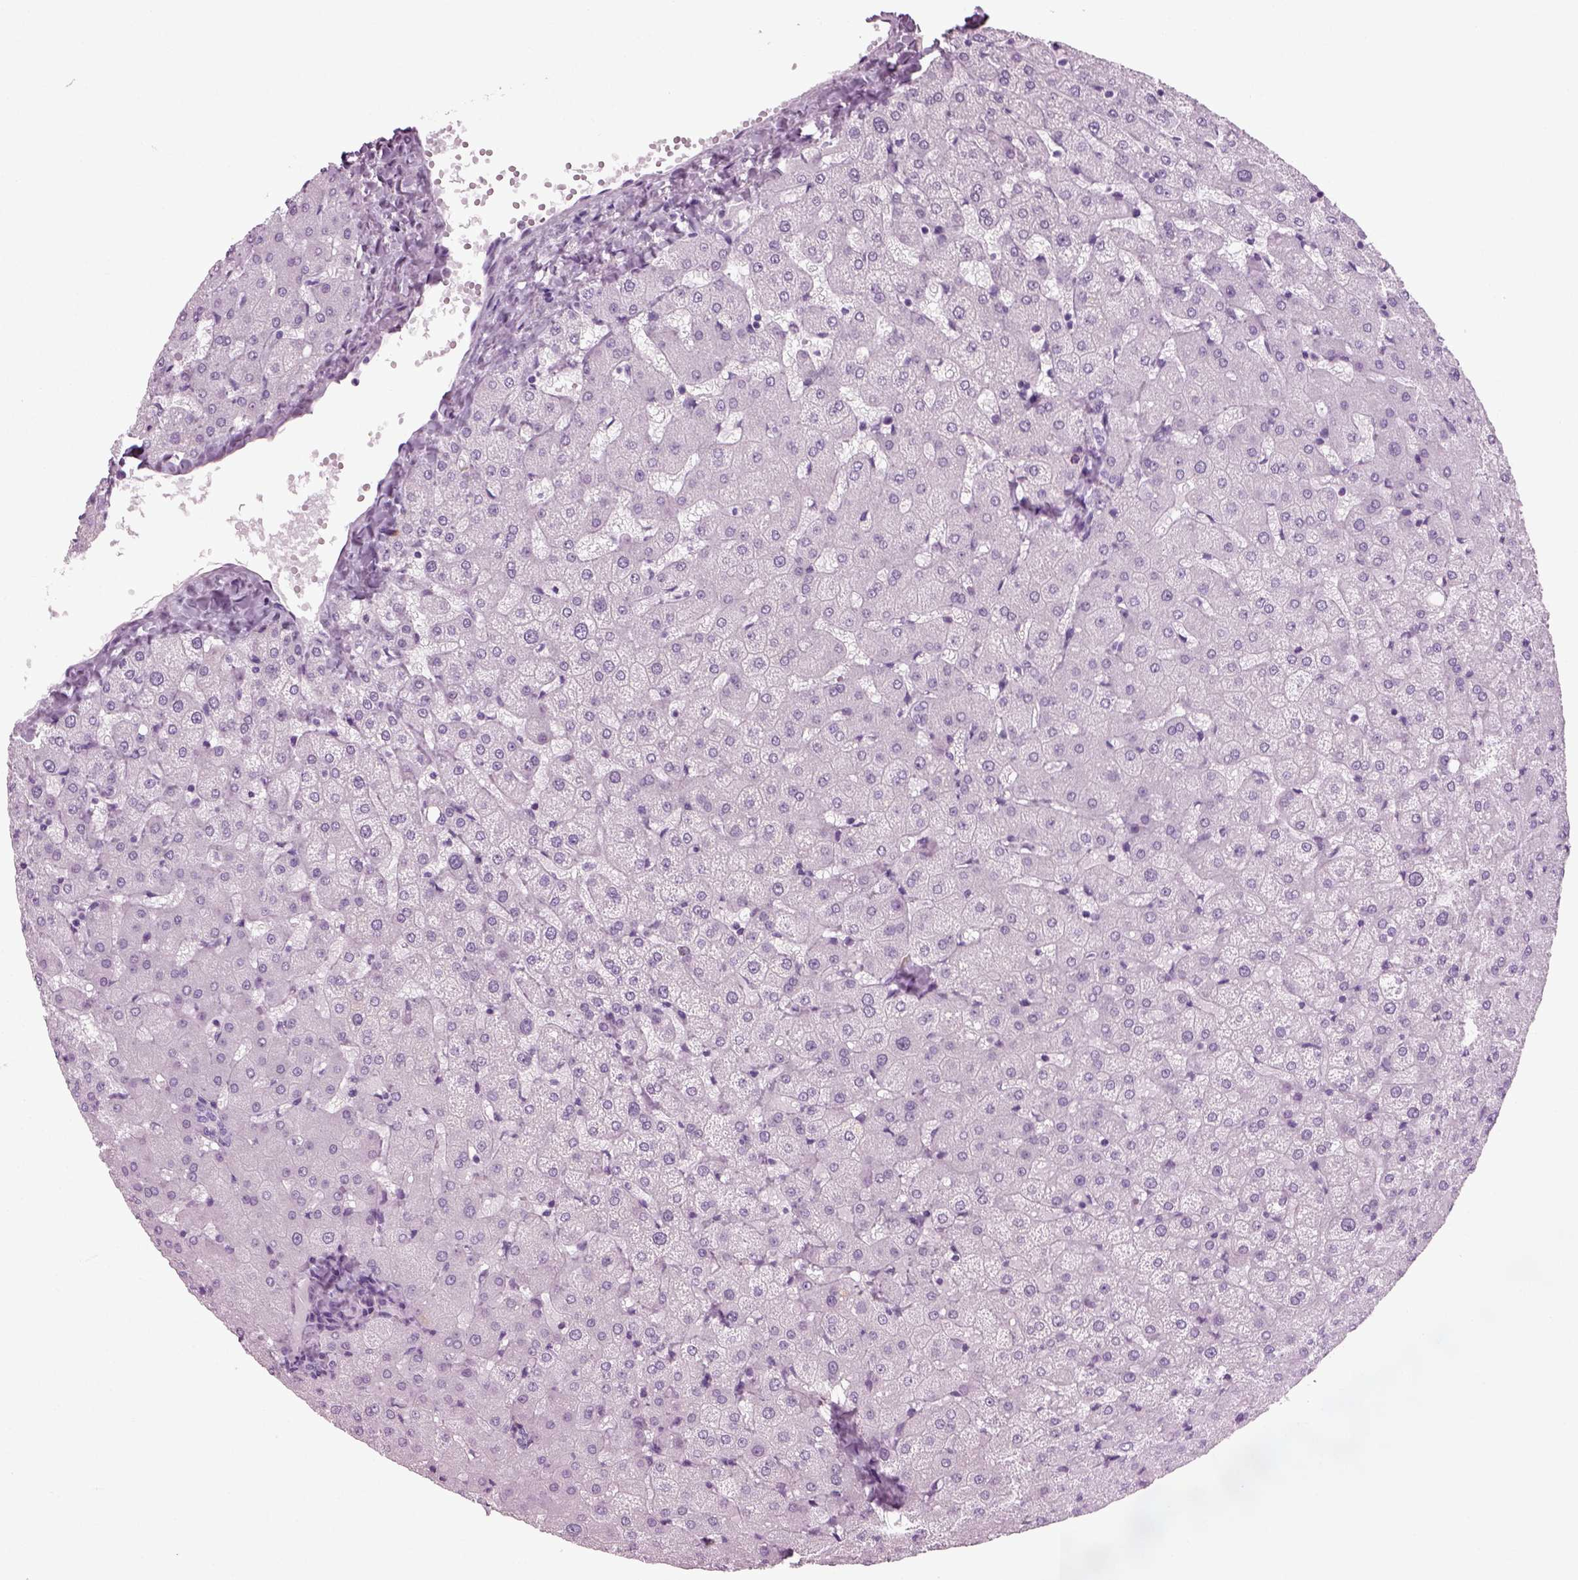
{"staining": {"intensity": "negative", "quantity": "none", "location": "none"}, "tissue": "liver", "cell_type": "Cholangiocytes", "image_type": "normal", "snomed": [{"axis": "morphology", "description": "Normal tissue, NOS"}, {"axis": "topography", "description": "Liver"}], "caption": "DAB immunohistochemical staining of benign liver demonstrates no significant positivity in cholangiocytes. The staining is performed using DAB (3,3'-diaminobenzidine) brown chromogen with nuclei counter-stained in using hematoxylin.", "gene": "PRLH", "patient": {"sex": "female", "age": 50}}